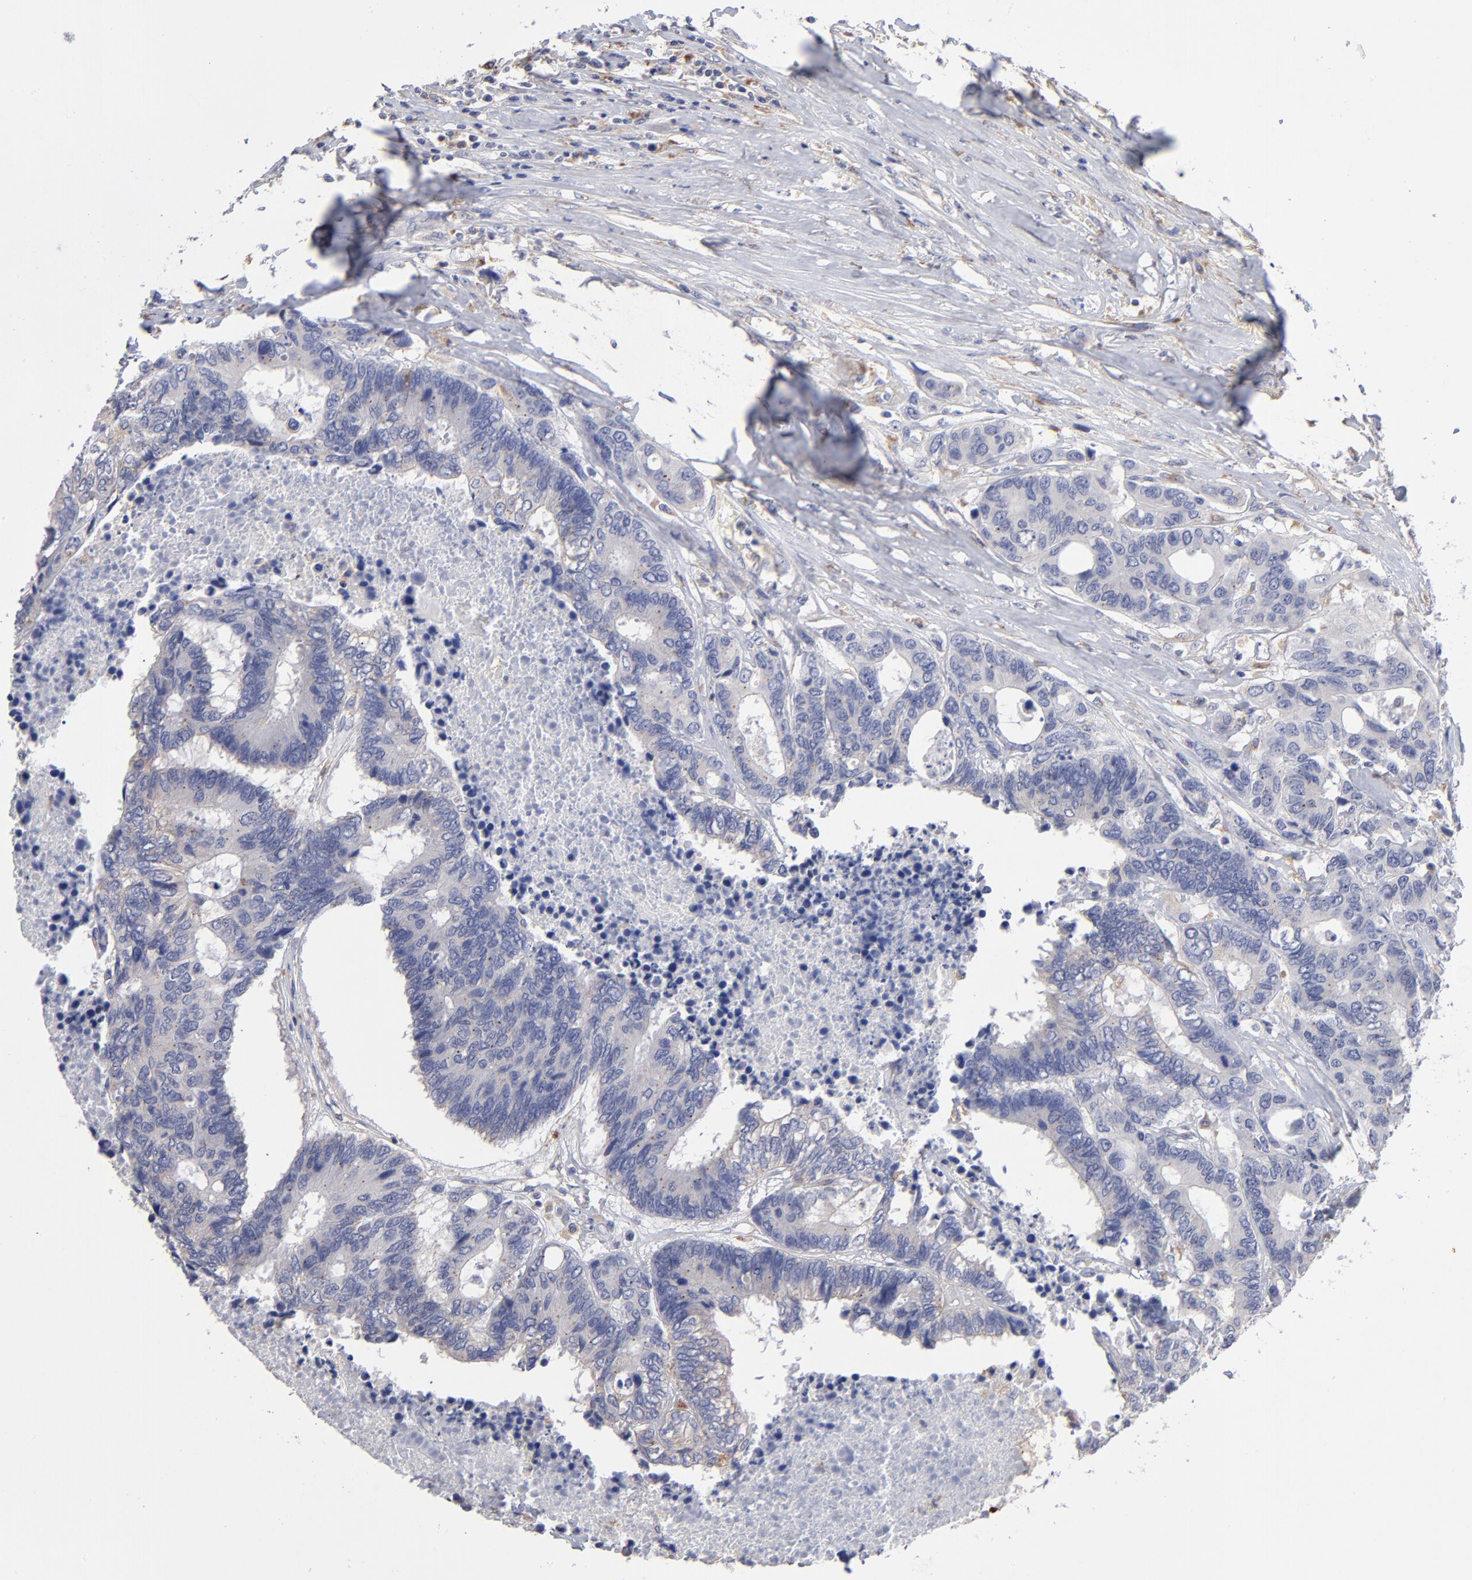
{"staining": {"intensity": "negative", "quantity": "none", "location": "none"}, "tissue": "colorectal cancer", "cell_type": "Tumor cells", "image_type": "cancer", "snomed": [{"axis": "morphology", "description": "Adenocarcinoma, NOS"}, {"axis": "topography", "description": "Rectum"}], "caption": "Adenocarcinoma (colorectal) stained for a protein using immunohistochemistry (IHC) reveals no expression tumor cells.", "gene": "RRAGB", "patient": {"sex": "male", "age": 55}}